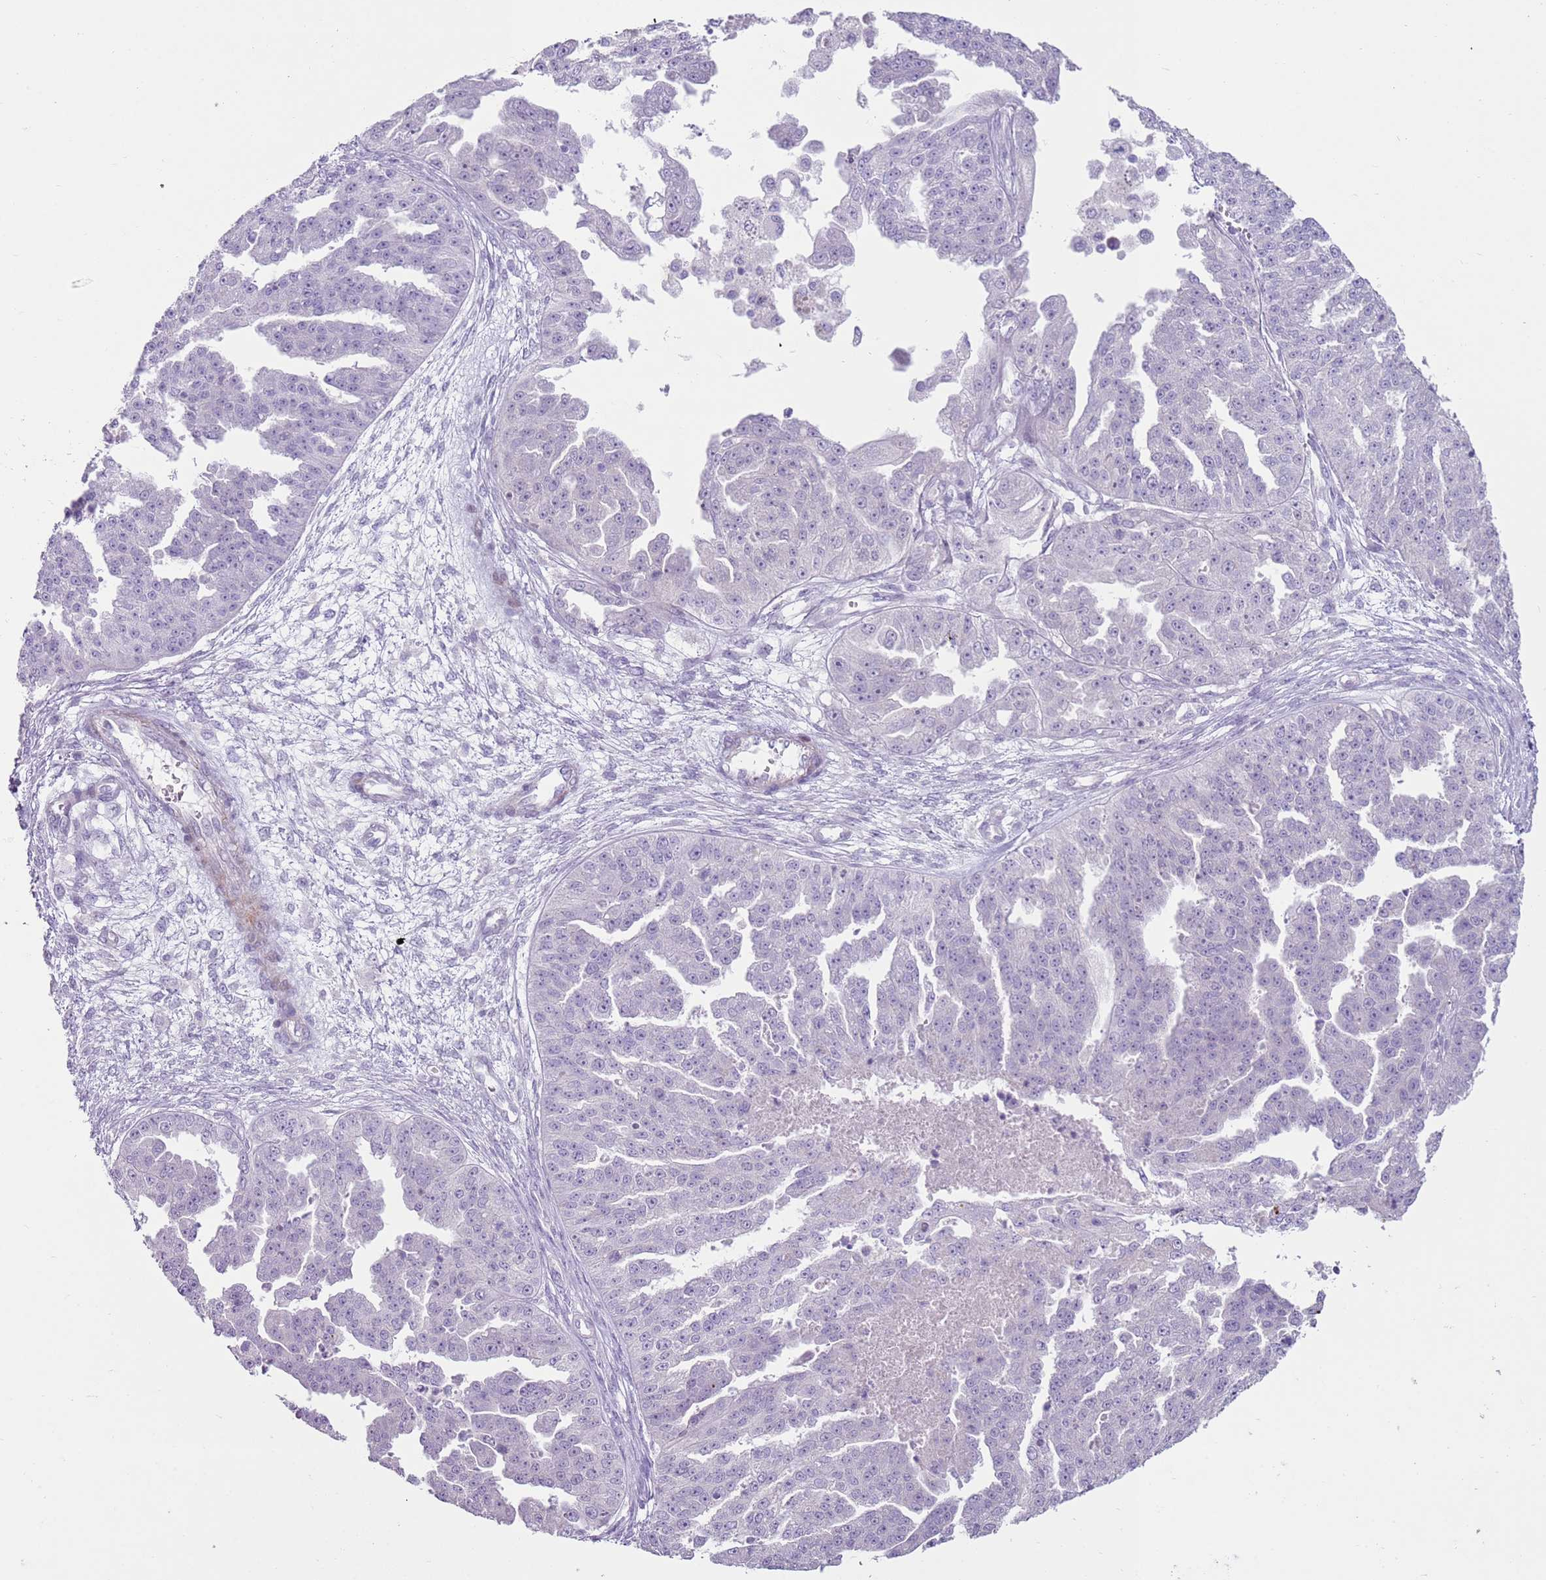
{"staining": {"intensity": "negative", "quantity": "none", "location": "none"}, "tissue": "ovarian cancer", "cell_type": "Tumor cells", "image_type": "cancer", "snomed": [{"axis": "morphology", "description": "Cystadenocarcinoma, serous, NOS"}, {"axis": "topography", "description": "Ovary"}], "caption": "A micrograph of human ovarian cancer is negative for staining in tumor cells.", "gene": "ZNF239", "patient": {"sex": "female", "age": 58}}